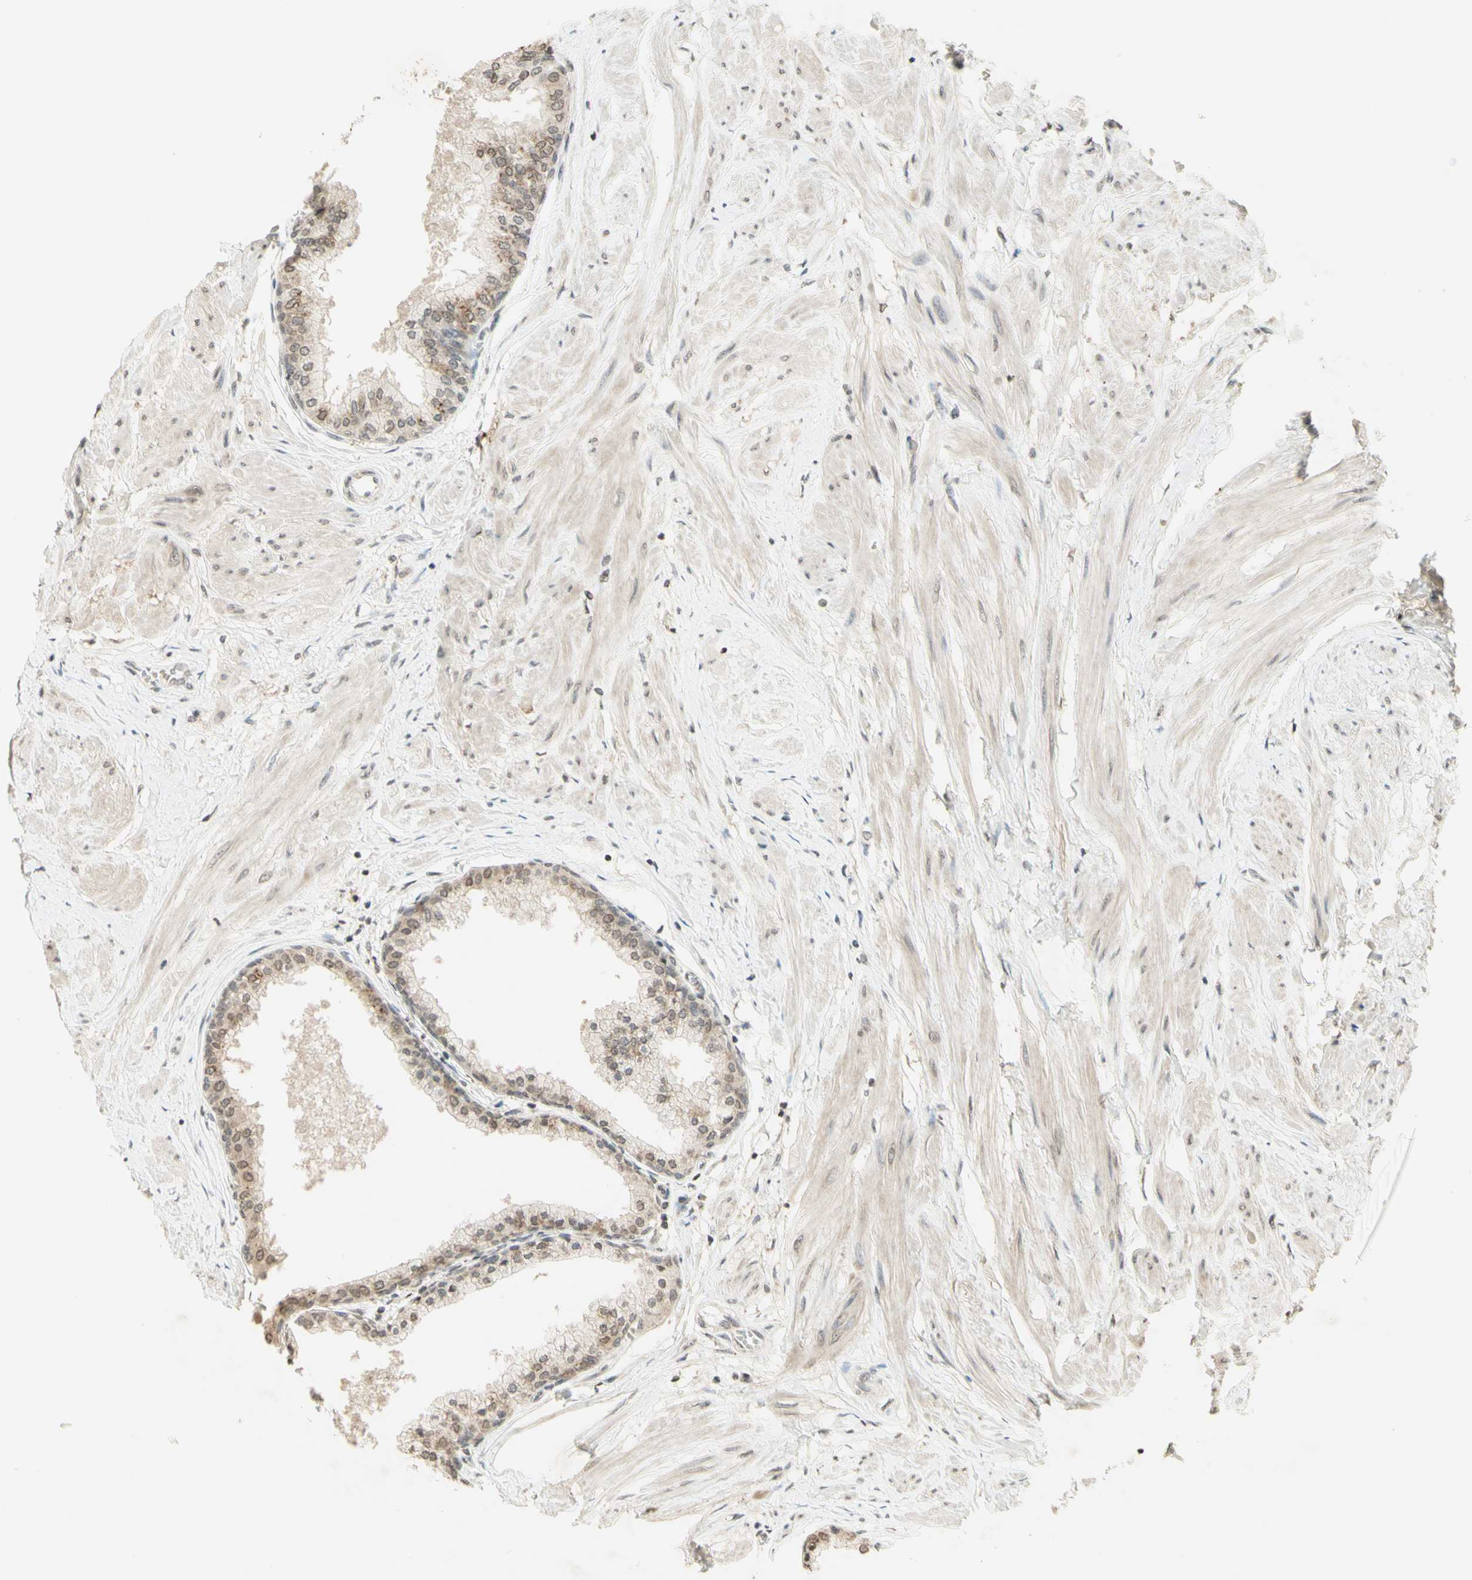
{"staining": {"intensity": "strong", "quantity": ">75%", "location": "cytoplasmic/membranous"}, "tissue": "prostate", "cell_type": "Glandular cells", "image_type": "normal", "snomed": [{"axis": "morphology", "description": "Normal tissue, NOS"}, {"axis": "topography", "description": "Prostate"}, {"axis": "topography", "description": "Seminal veicle"}], "caption": "High-magnification brightfield microscopy of unremarkable prostate stained with DAB (3,3'-diaminobenzidine) (brown) and counterstained with hematoxylin (blue). glandular cells exhibit strong cytoplasmic/membranous staining is appreciated in approximately>75% of cells. The staining was performed using DAB to visualize the protein expression in brown, while the nuclei were stained in blue with hematoxylin (Magnification: 20x).", "gene": "CCNI", "patient": {"sex": "male", "age": 60}}